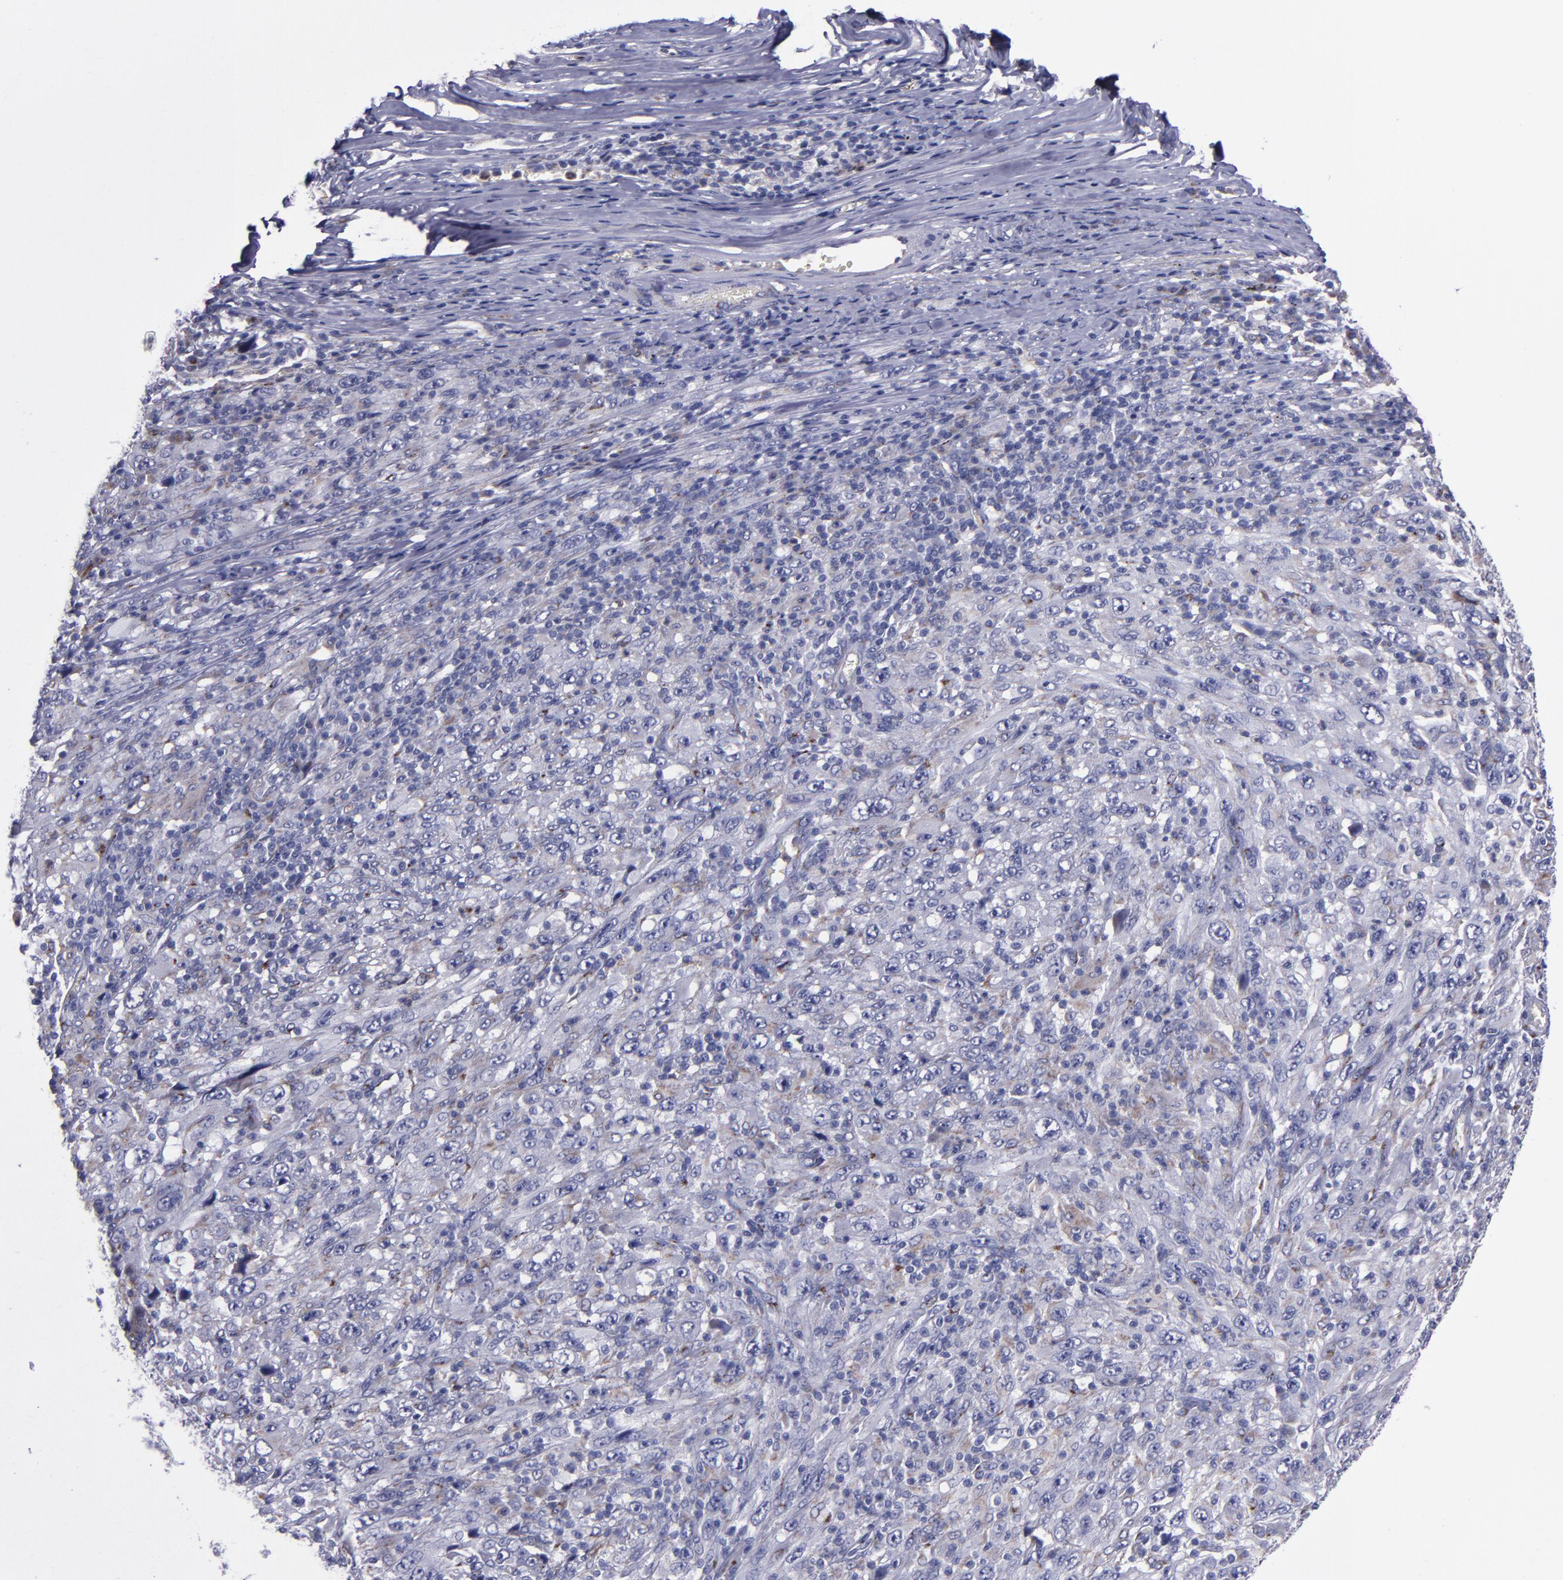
{"staining": {"intensity": "weak", "quantity": "25%-75%", "location": "cytoplasmic/membranous"}, "tissue": "melanoma", "cell_type": "Tumor cells", "image_type": "cancer", "snomed": [{"axis": "morphology", "description": "Malignant melanoma, Metastatic site"}, {"axis": "topography", "description": "Skin"}], "caption": "Weak cytoplasmic/membranous protein positivity is appreciated in approximately 25%-75% of tumor cells in melanoma.", "gene": "RAB41", "patient": {"sex": "female", "age": 56}}